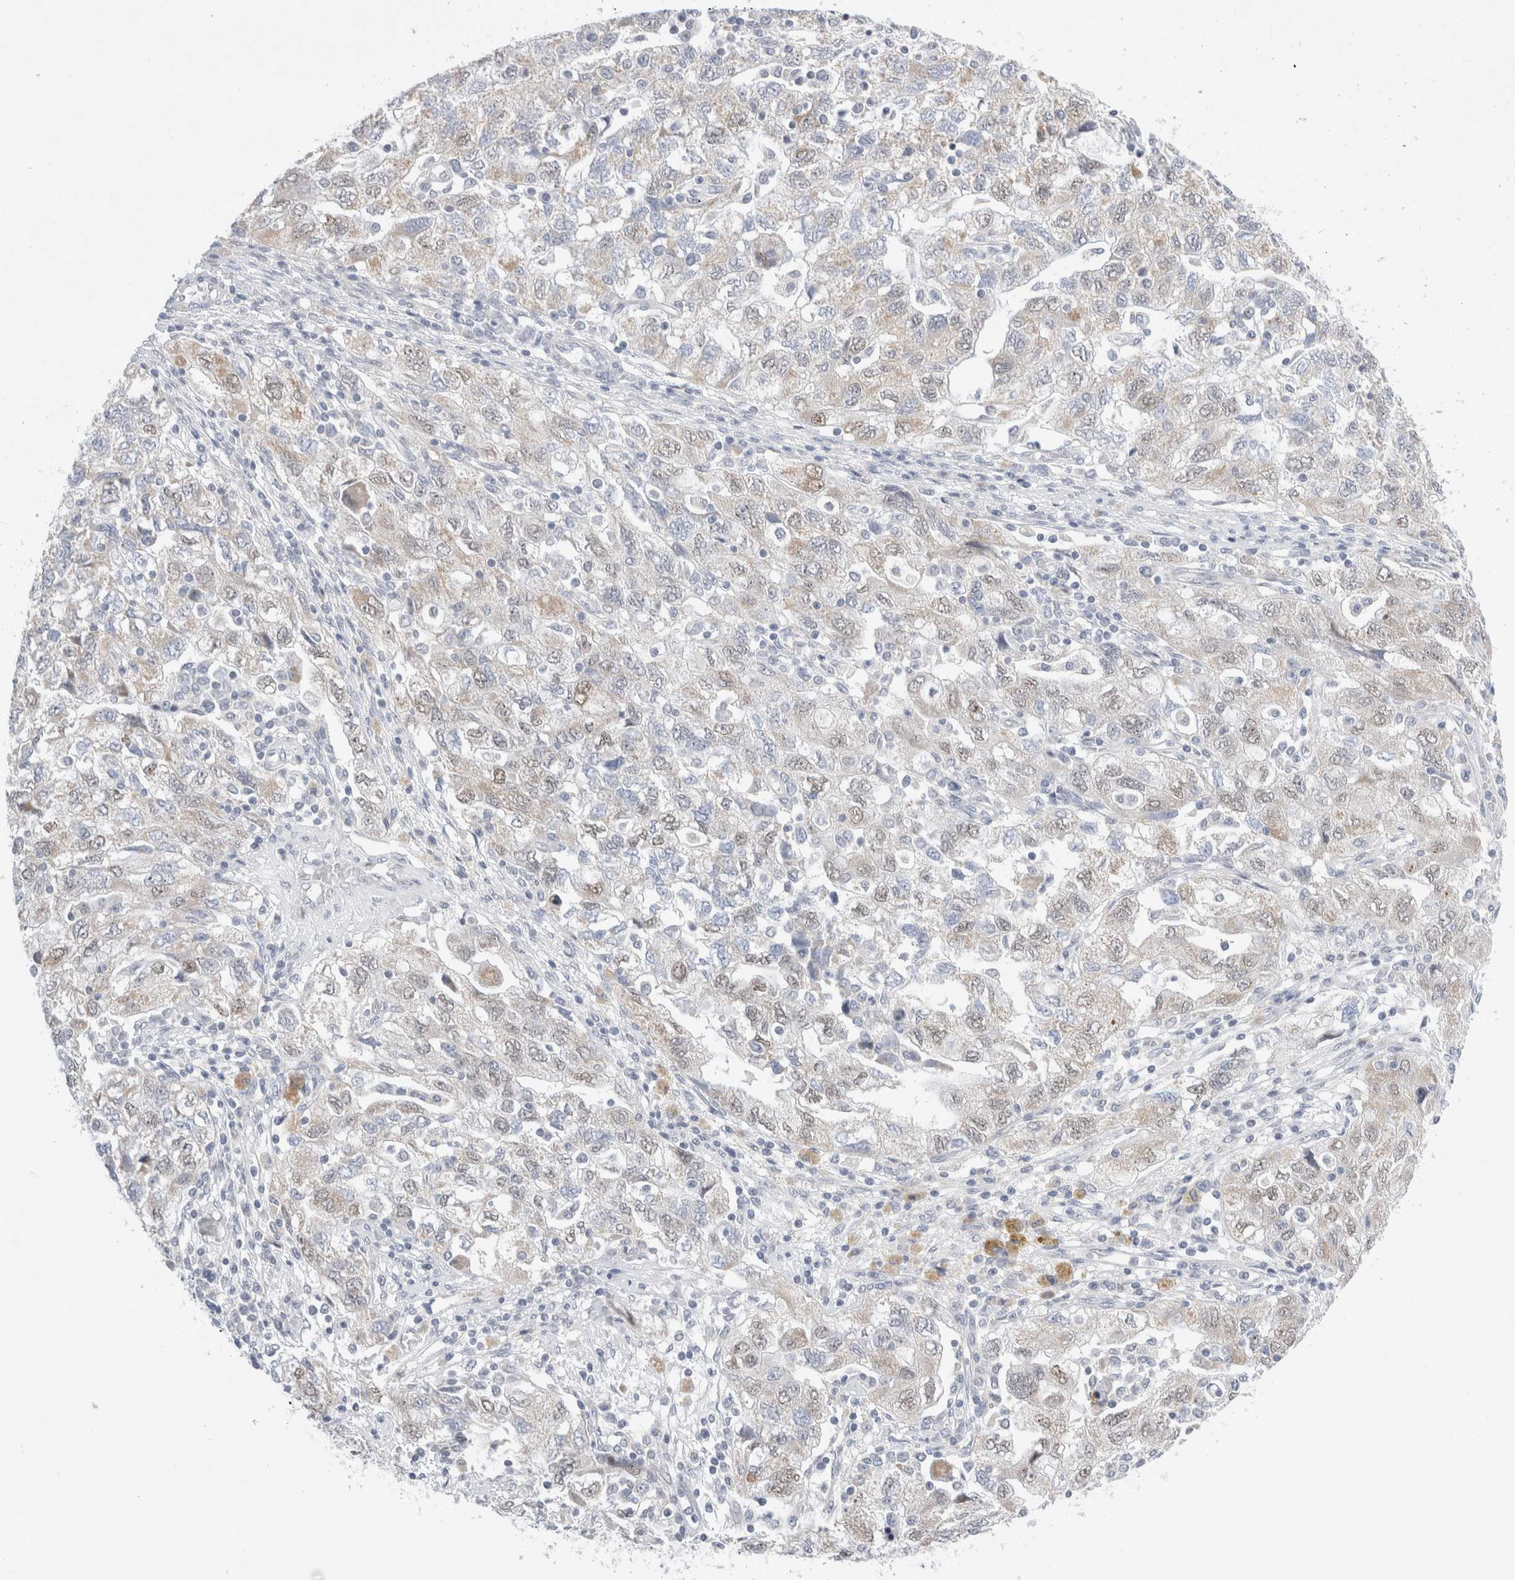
{"staining": {"intensity": "weak", "quantity": "<25%", "location": "nuclear"}, "tissue": "ovarian cancer", "cell_type": "Tumor cells", "image_type": "cancer", "snomed": [{"axis": "morphology", "description": "Carcinoma, NOS"}, {"axis": "morphology", "description": "Cystadenocarcinoma, serous, NOS"}, {"axis": "topography", "description": "Ovary"}], "caption": "This is an immunohistochemistry (IHC) photomicrograph of human ovarian cancer (carcinoma). There is no expression in tumor cells.", "gene": "SLC22A12", "patient": {"sex": "female", "age": 69}}